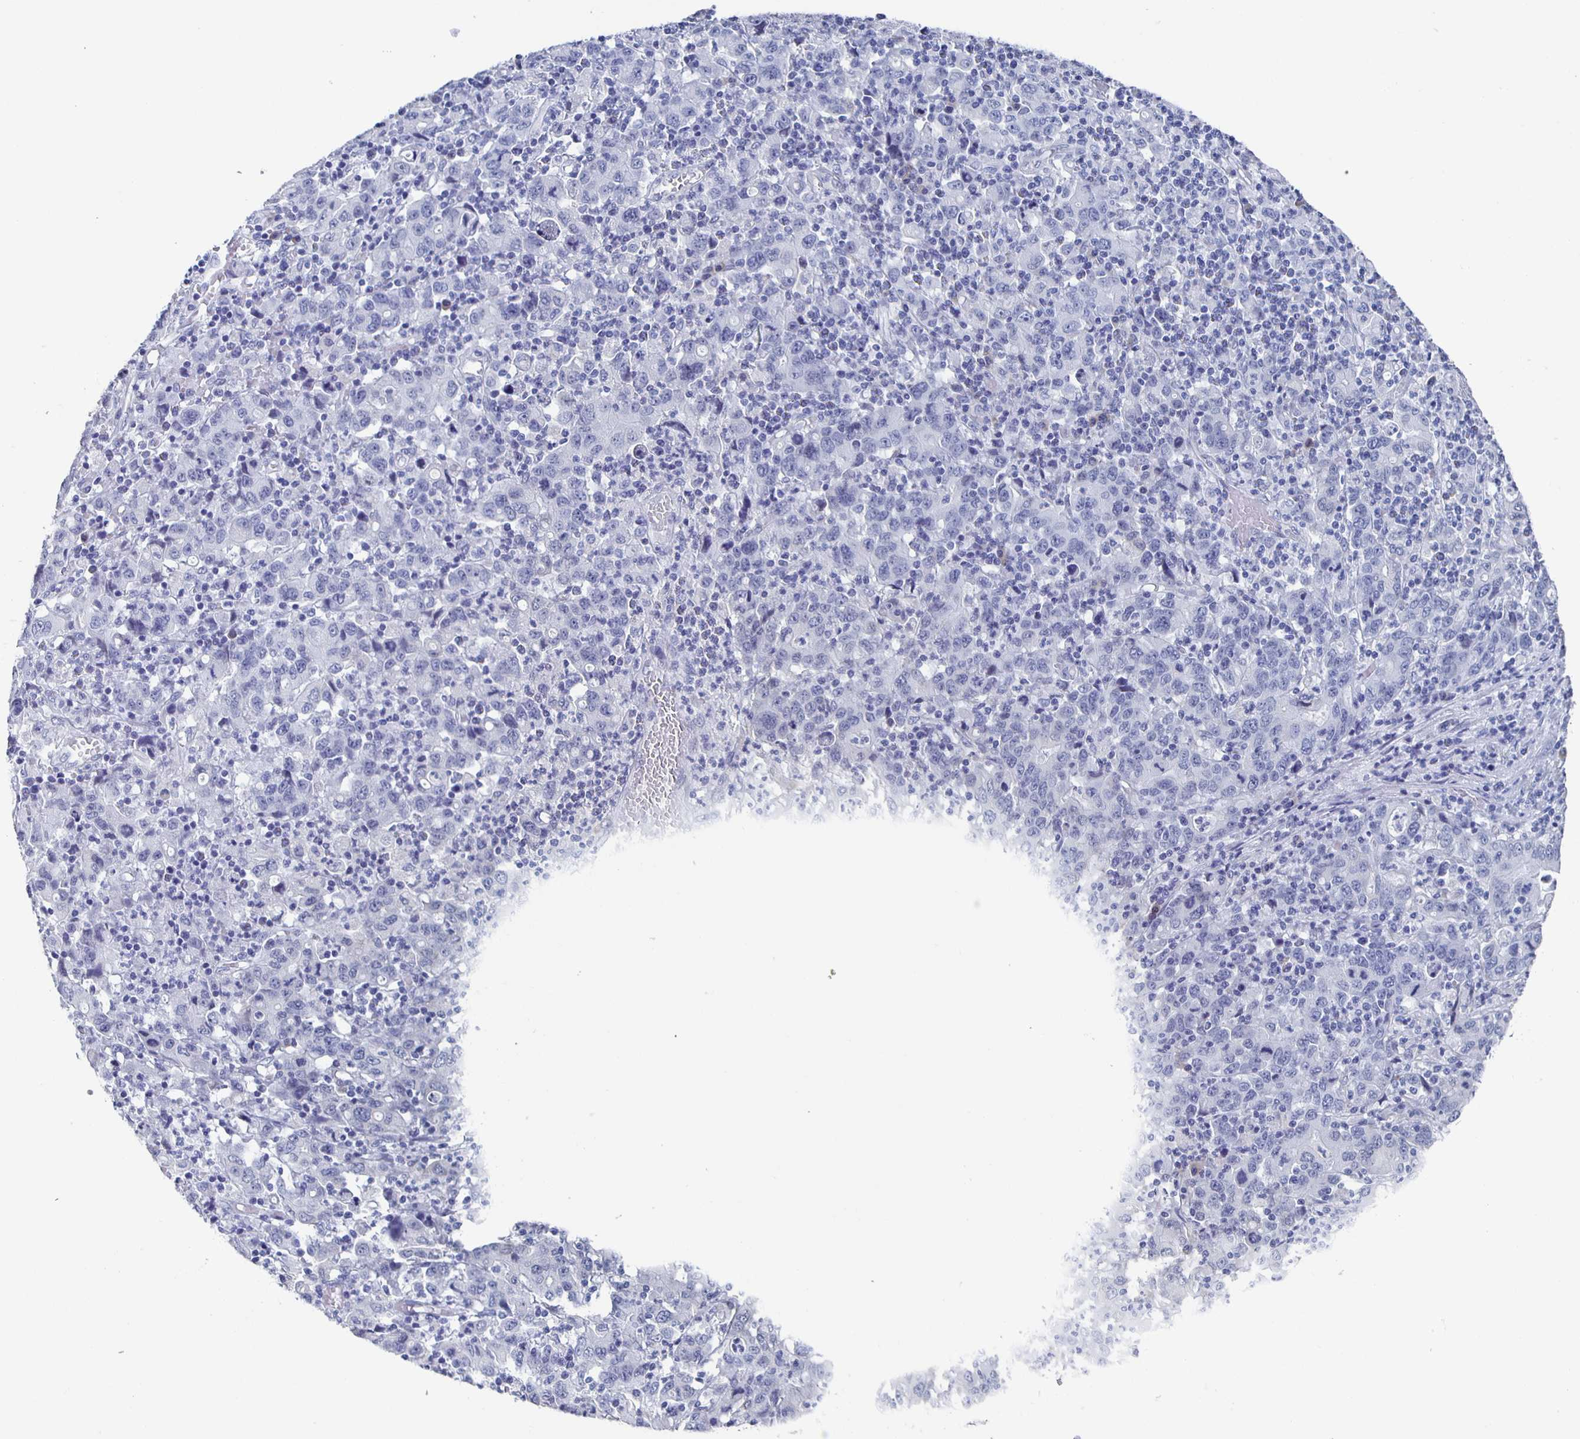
{"staining": {"intensity": "negative", "quantity": "none", "location": "none"}, "tissue": "stomach cancer", "cell_type": "Tumor cells", "image_type": "cancer", "snomed": [{"axis": "morphology", "description": "Adenocarcinoma, NOS"}, {"axis": "topography", "description": "Stomach, upper"}], "caption": "Immunohistochemistry photomicrograph of neoplastic tissue: adenocarcinoma (stomach) stained with DAB reveals no significant protein staining in tumor cells.", "gene": "CCDC17", "patient": {"sex": "male", "age": 69}}